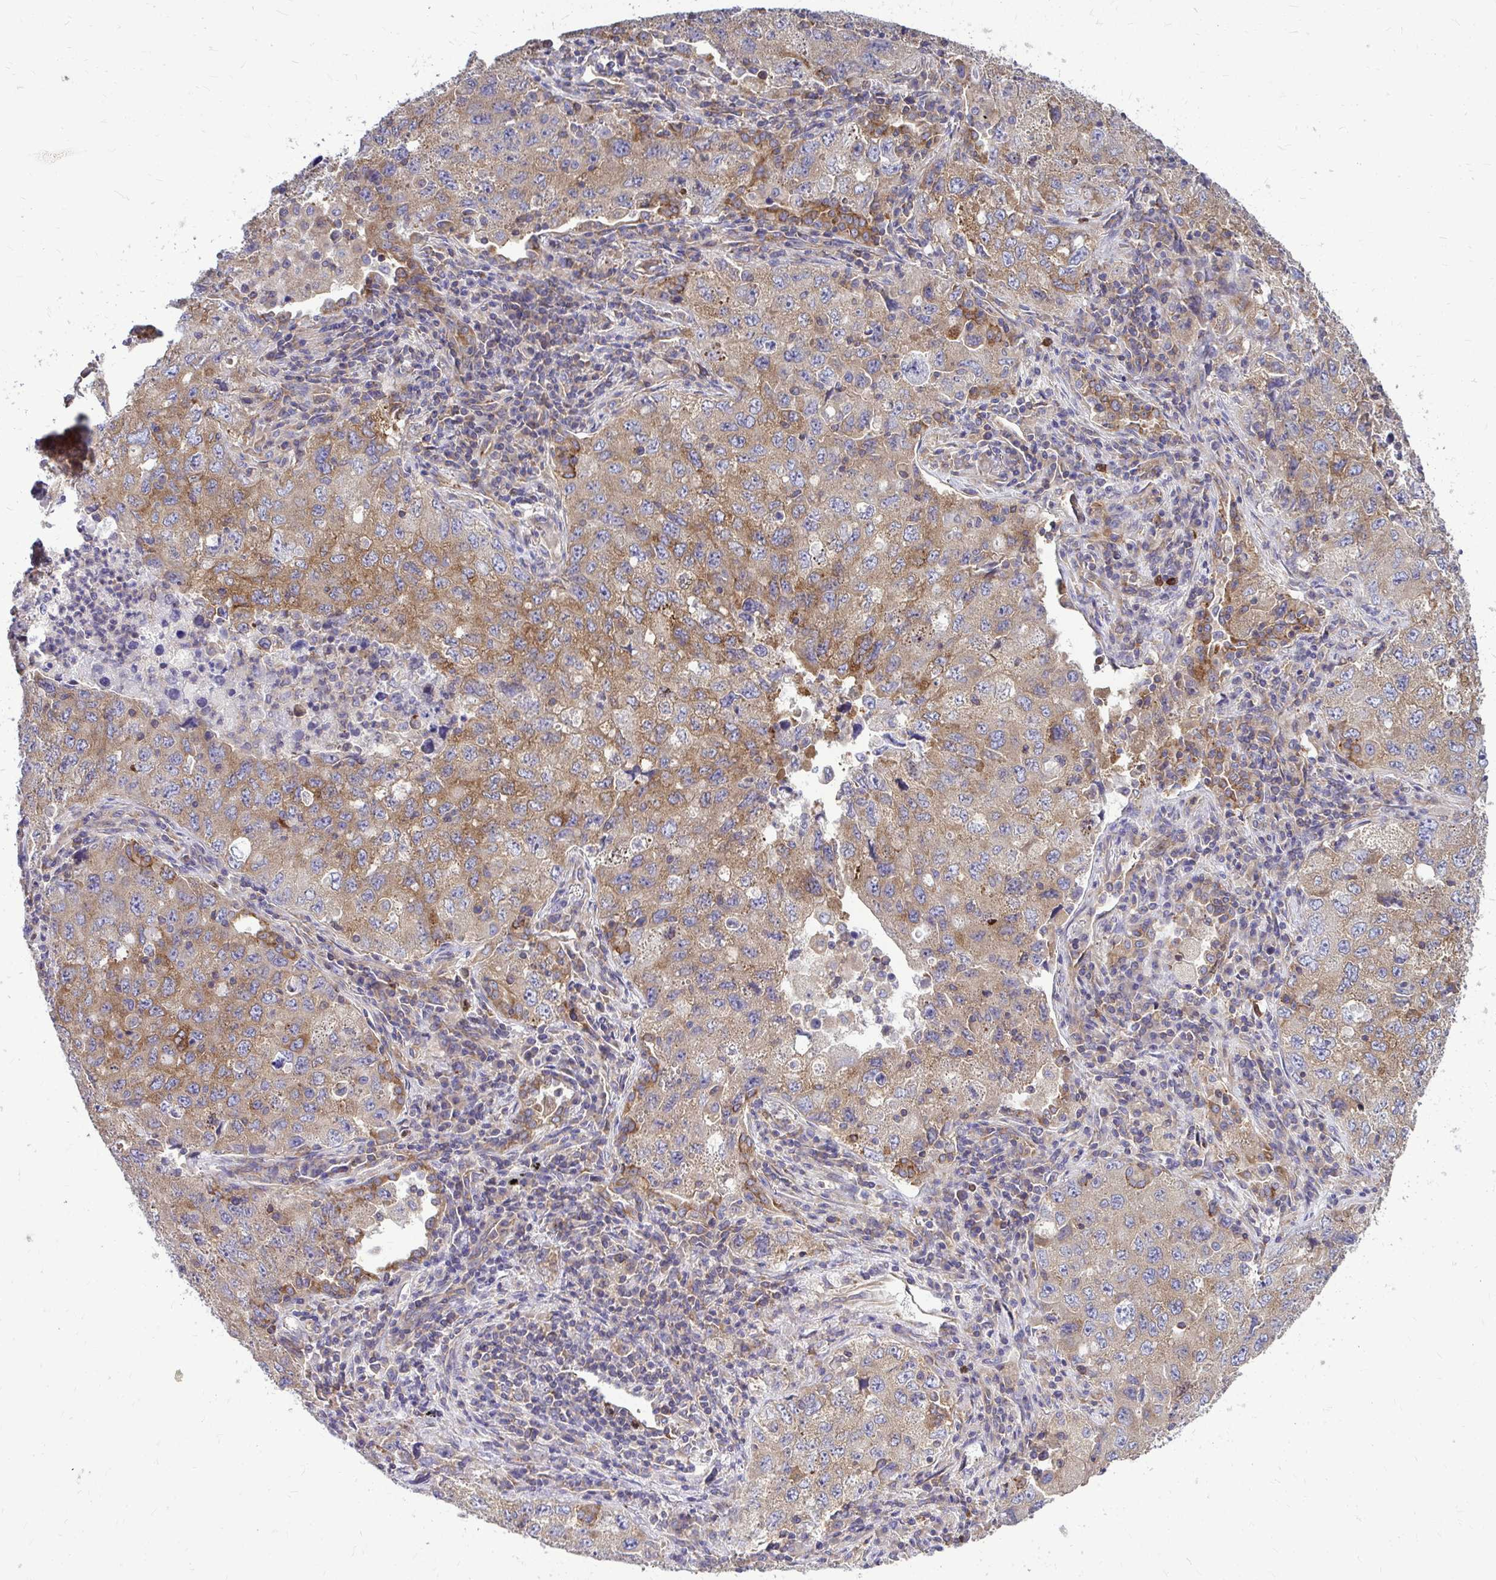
{"staining": {"intensity": "moderate", "quantity": "25%-75%", "location": "cytoplasmic/membranous"}, "tissue": "lung cancer", "cell_type": "Tumor cells", "image_type": "cancer", "snomed": [{"axis": "morphology", "description": "Adenocarcinoma, NOS"}, {"axis": "topography", "description": "Lung"}], "caption": "A brown stain highlights moderate cytoplasmic/membranous staining of a protein in adenocarcinoma (lung) tumor cells.", "gene": "FMR1", "patient": {"sex": "female", "age": 57}}